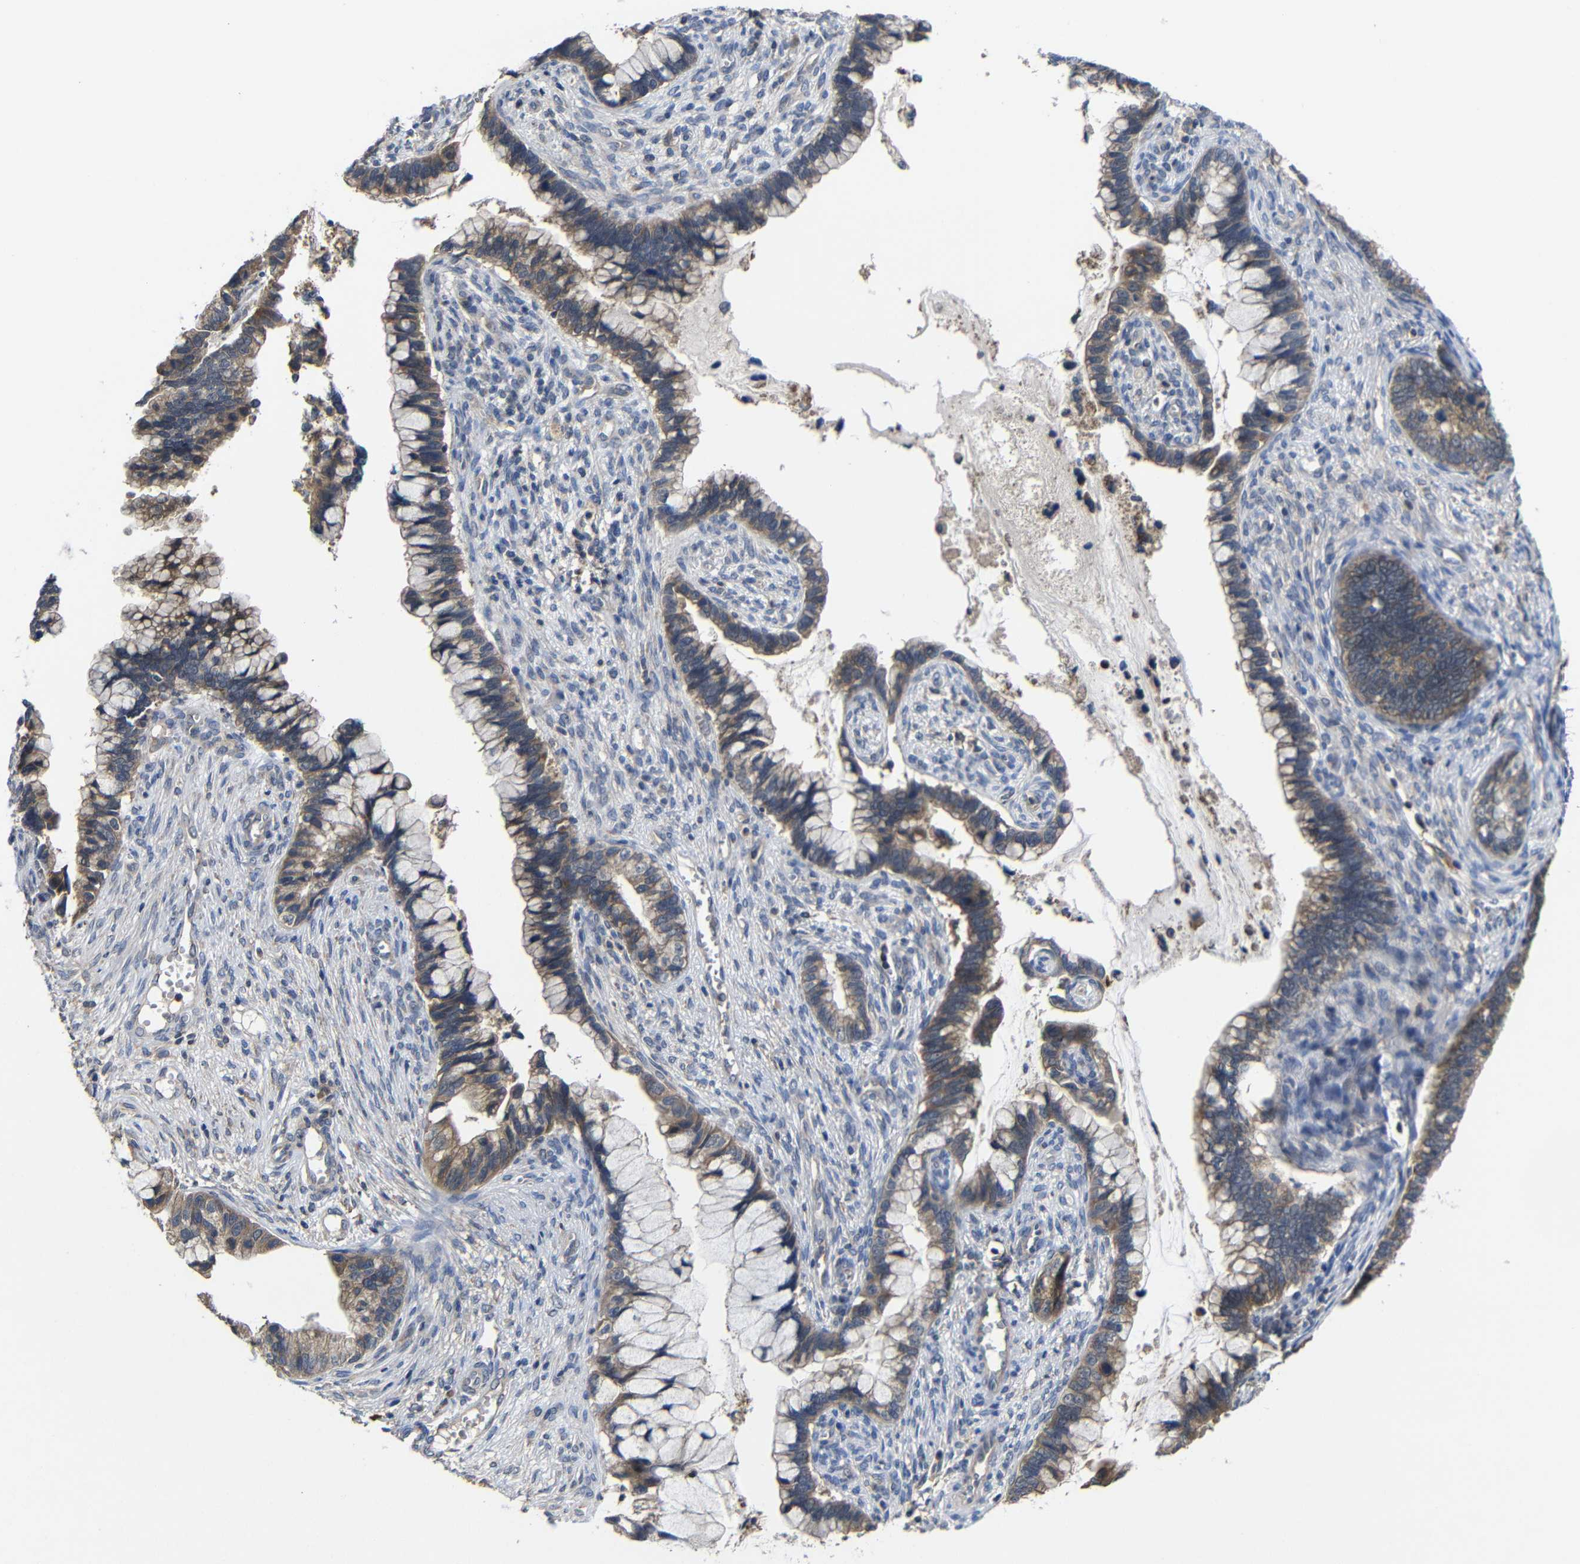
{"staining": {"intensity": "moderate", "quantity": ">75%", "location": "cytoplasmic/membranous"}, "tissue": "cervical cancer", "cell_type": "Tumor cells", "image_type": "cancer", "snomed": [{"axis": "morphology", "description": "Adenocarcinoma, NOS"}, {"axis": "topography", "description": "Cervix"}], "caption": "DAB immunohistochemical staining of human cervical adenocarcinoma exhibits moderate cytoplasmic/membranous protein staining in about >75% of tumor cells.", "gene": "LPAR5", "patient": {"sex": "female", "age": 44}}